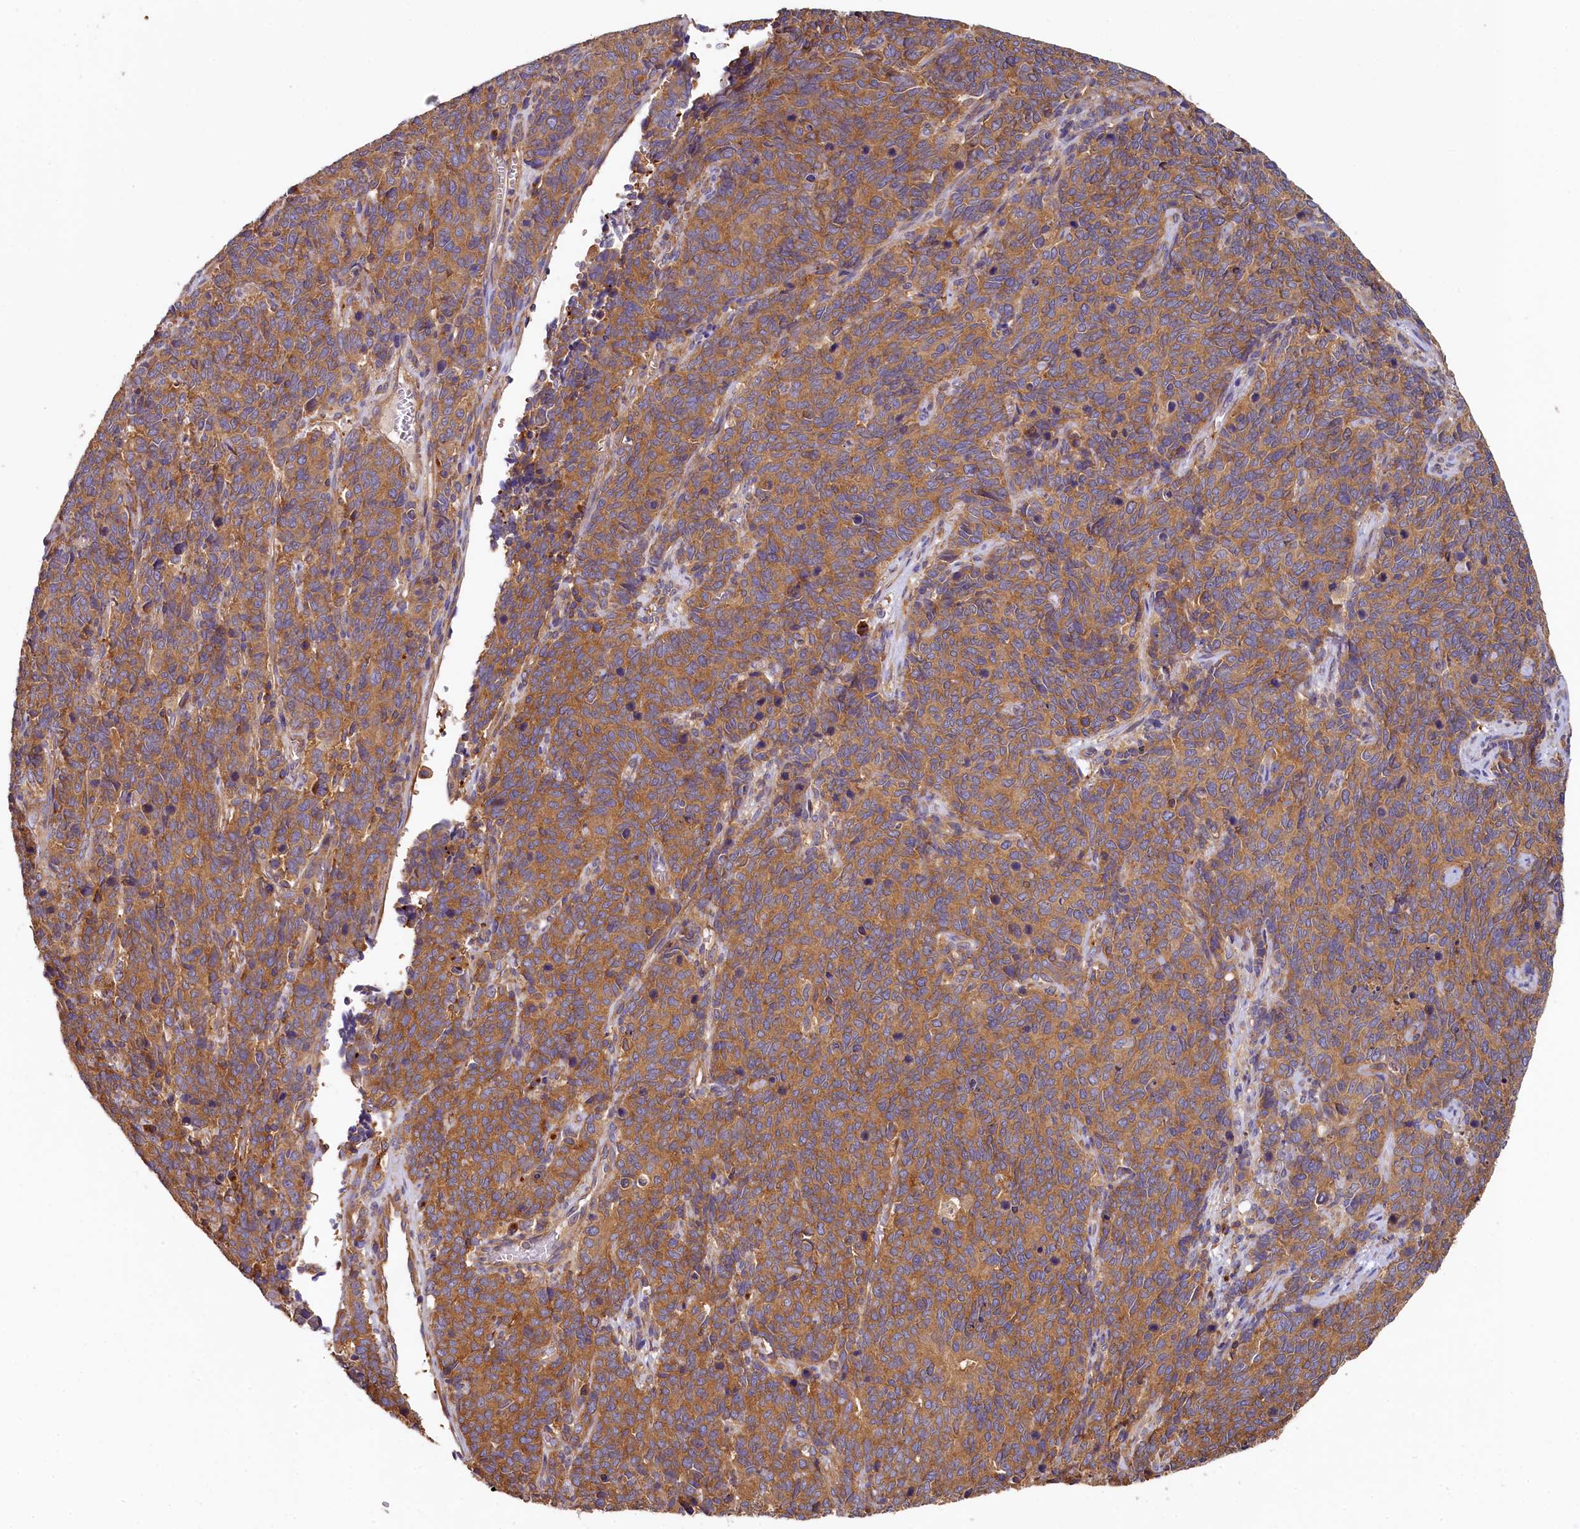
{"staining": {"intensity": "moderate", "quantity": ">75%", "location": "cytoplasmic/membranous"}, "tissue": "cervical cancer", "cell_type": "Tumor cells", "image_type": "cancer", "snomed": [{"axis": "morphology", "description": "Squamous cell carcinoma, NOS"}, {"axis": "topography", "description": "Cervix"}], "caption": "Immunohistochemical staining of human cervical squamous cell carcinoma exhibits medium levels of moderate cytoplasmic/membranous protein expression in approximately >75% of tumor cells.", "gene": "PPIP5K1", "patient": {"sex": "female", "age": 60}}